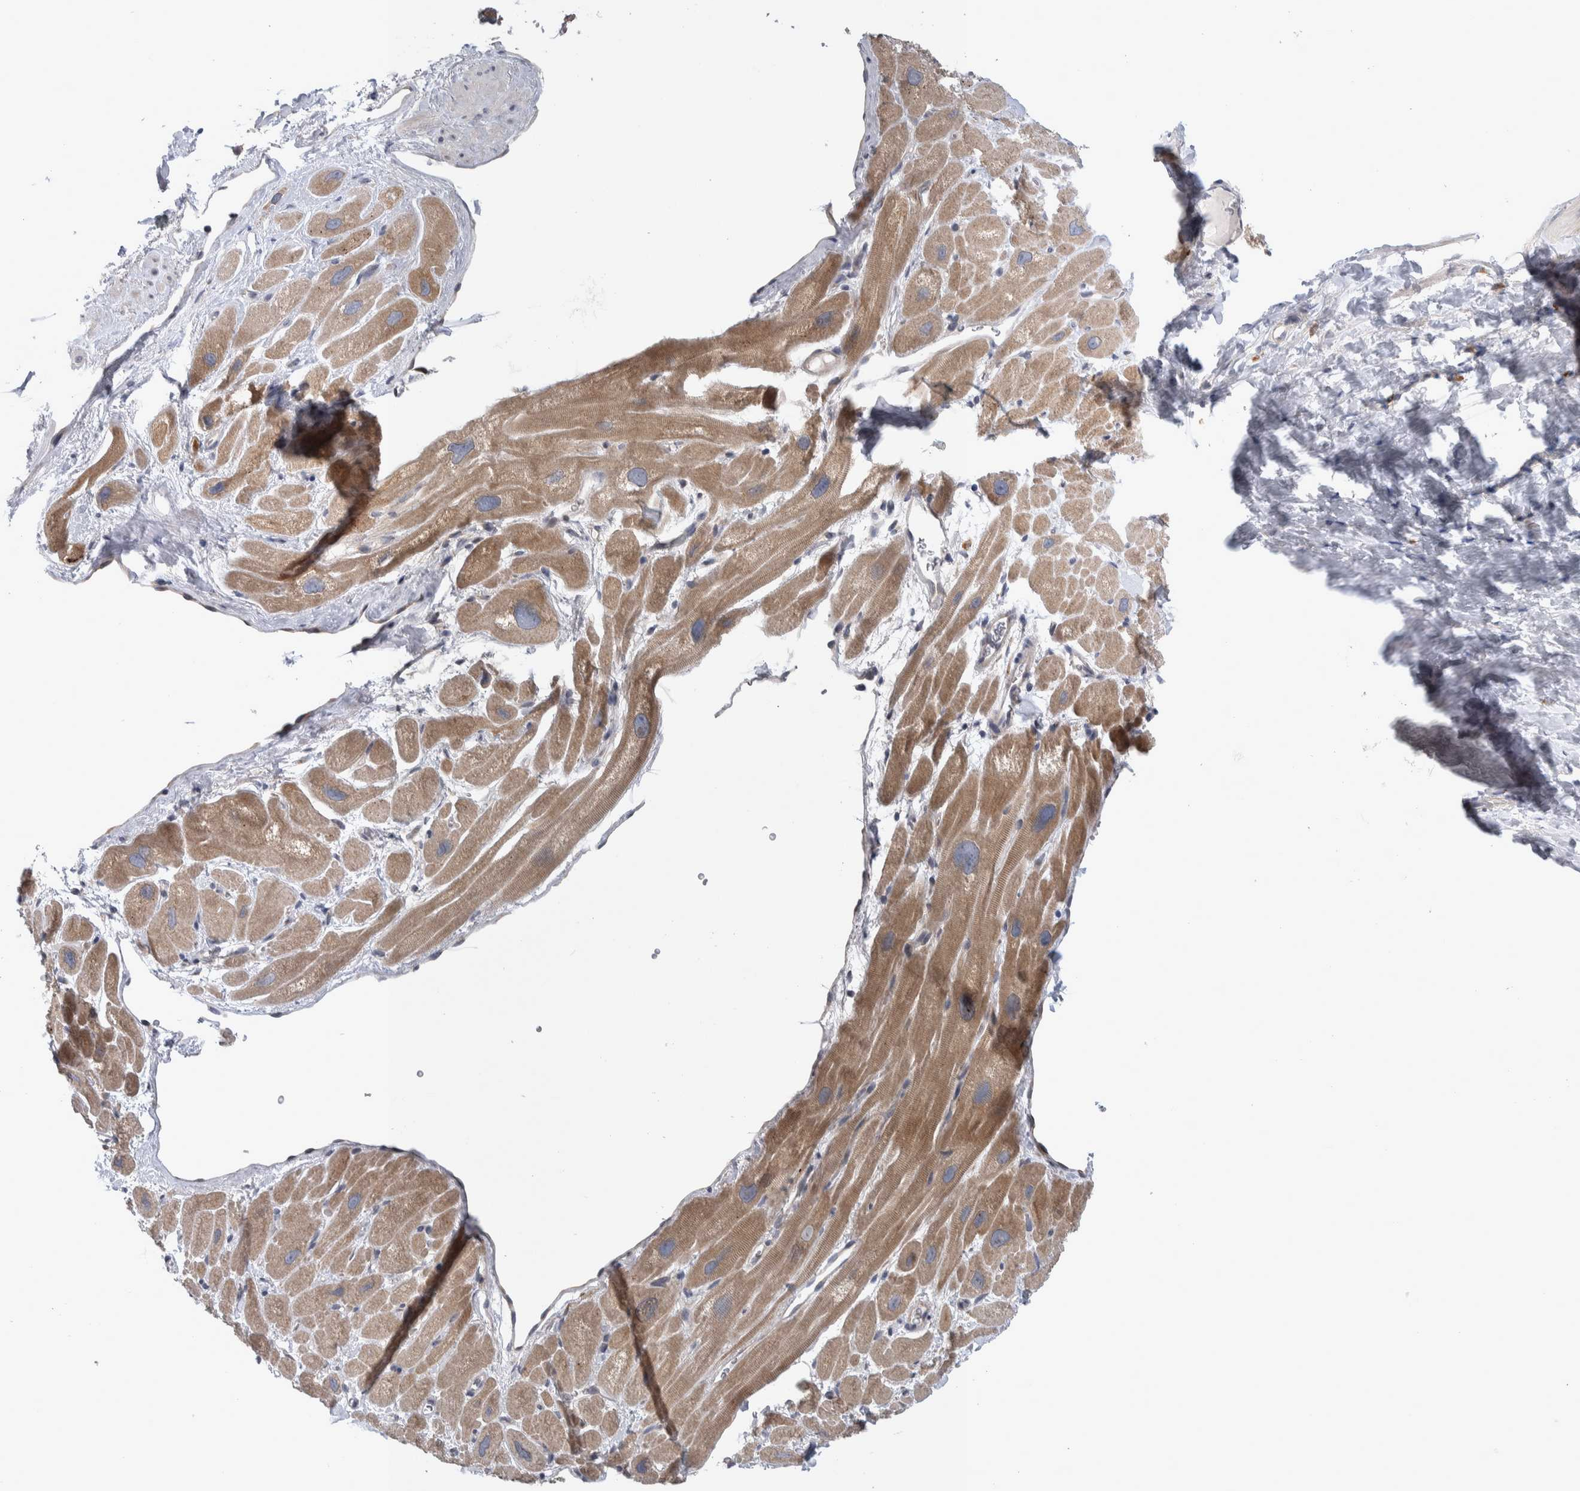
{"staining": {"intensity": "moderate", "quantity": "<25%", "location": "cytoplasmic/membranous"}, "tissue": "heart muscle", "cell_type": "Cardiomyocytes", "image_type": "normal", "snomed": [{"axis": "morphology", "description": "Normal tissue, NOS"}, {"axis": "topography", "description": "Heart"}], "caption": "Immunohistochemistry (IHC) of benign human heart muscle shows low levels of moderate cytoplasmic/membranous expression in about <25% of cardiomyocytes.", "gene": "IBTK", "patient": {"sex": "male", "age": 49}}